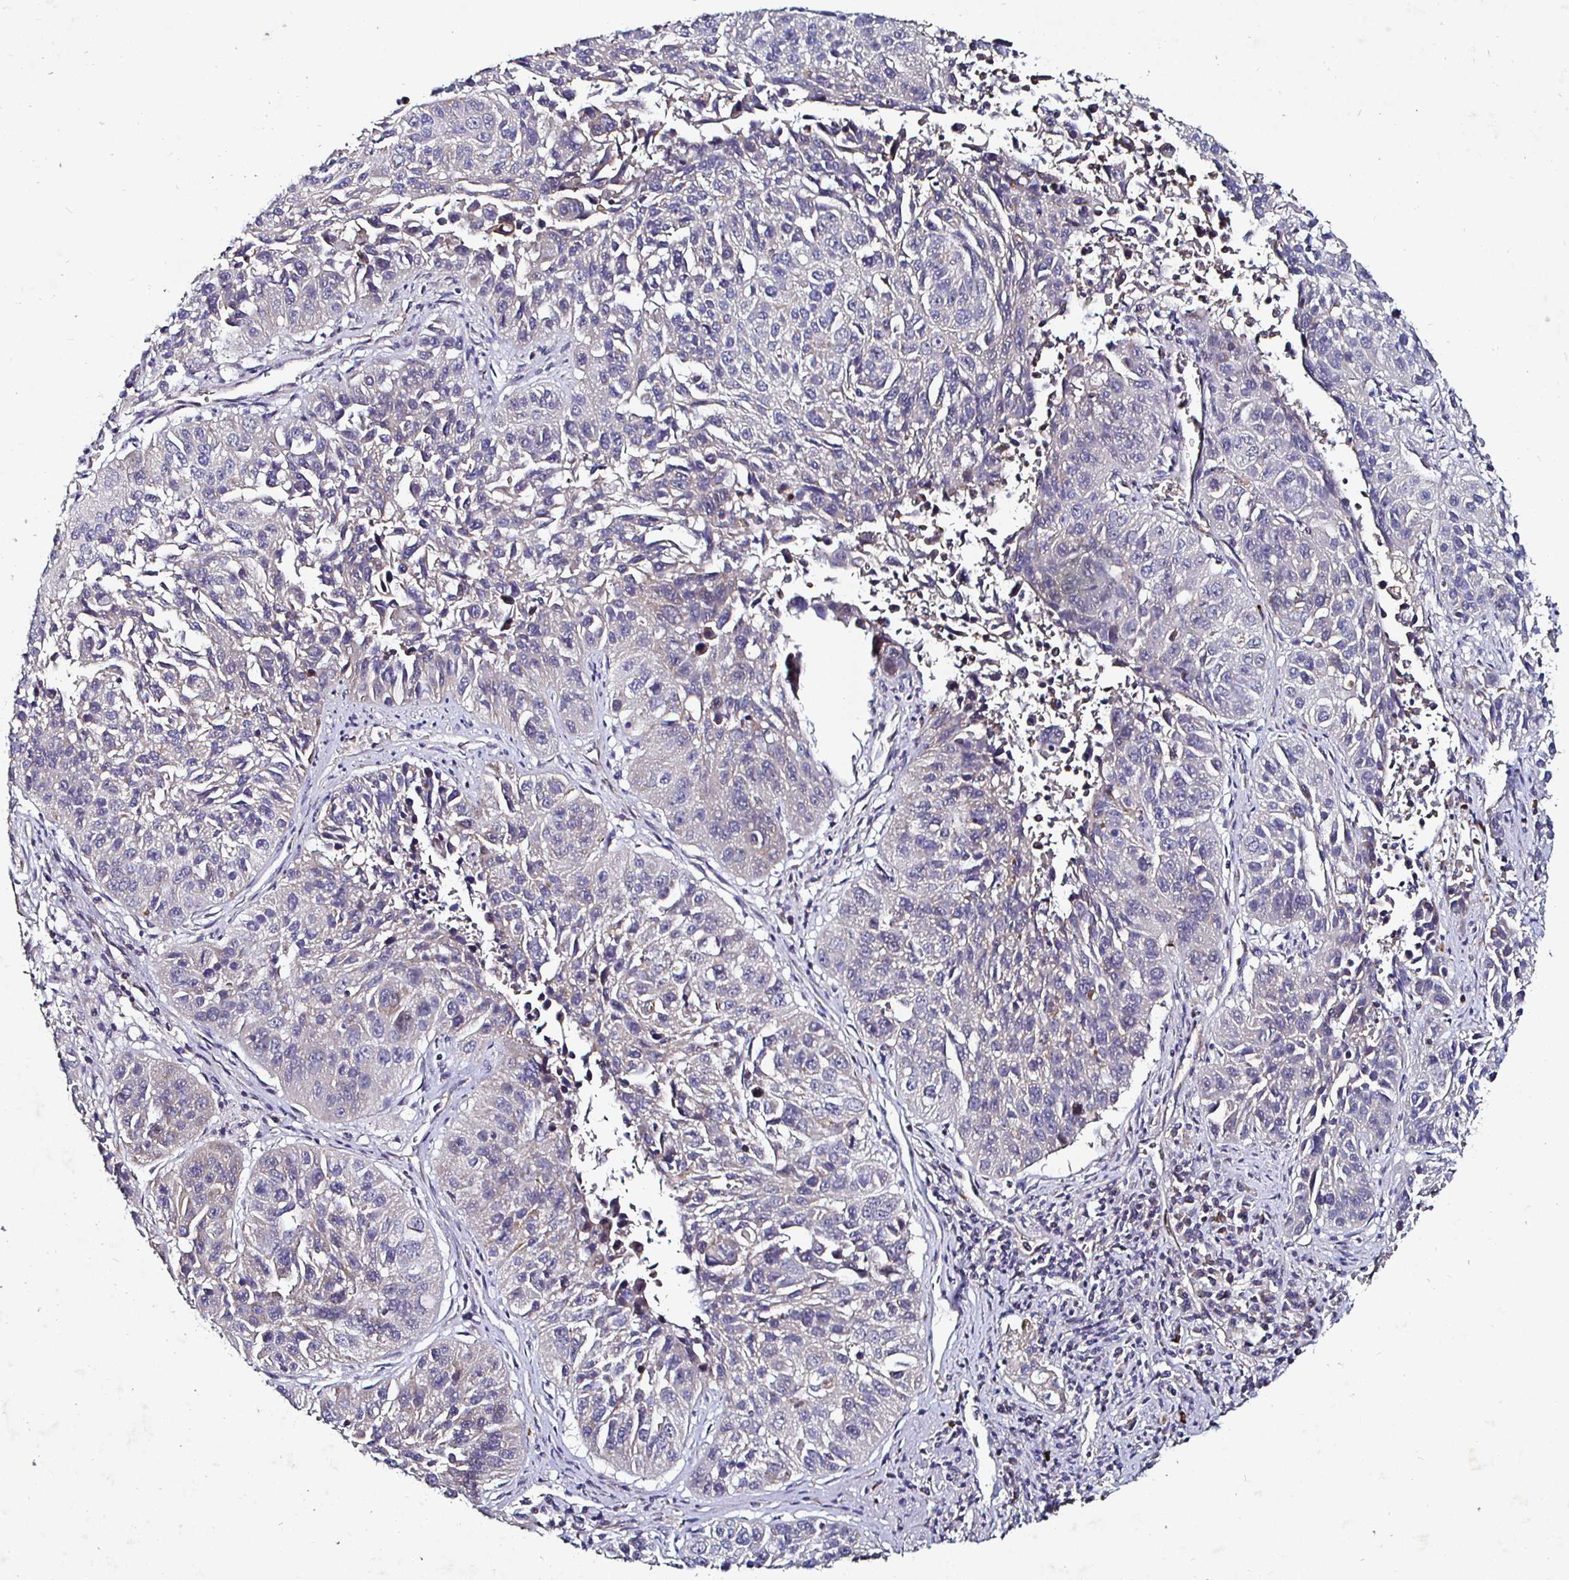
{"staining": {"intensity": "negative", "quantity": "none", "location": "none"}, "tissue": "lung cancer", "cell_type": "Tumor cells", "image_type": "cancer", "snomed": [{"axis": "morphology", "description": "Squamous cell carcinoma, NOS"}, {"axis": "topography", "description": "Lung"}], "caption": "This is an immunohistochemistry (IHC) histopathology image of human lung squamous cell carcinoma. There is no staining in tumor cells.", "gene": "NRSN1", "patient": {"sex": "female", "age": 61}}